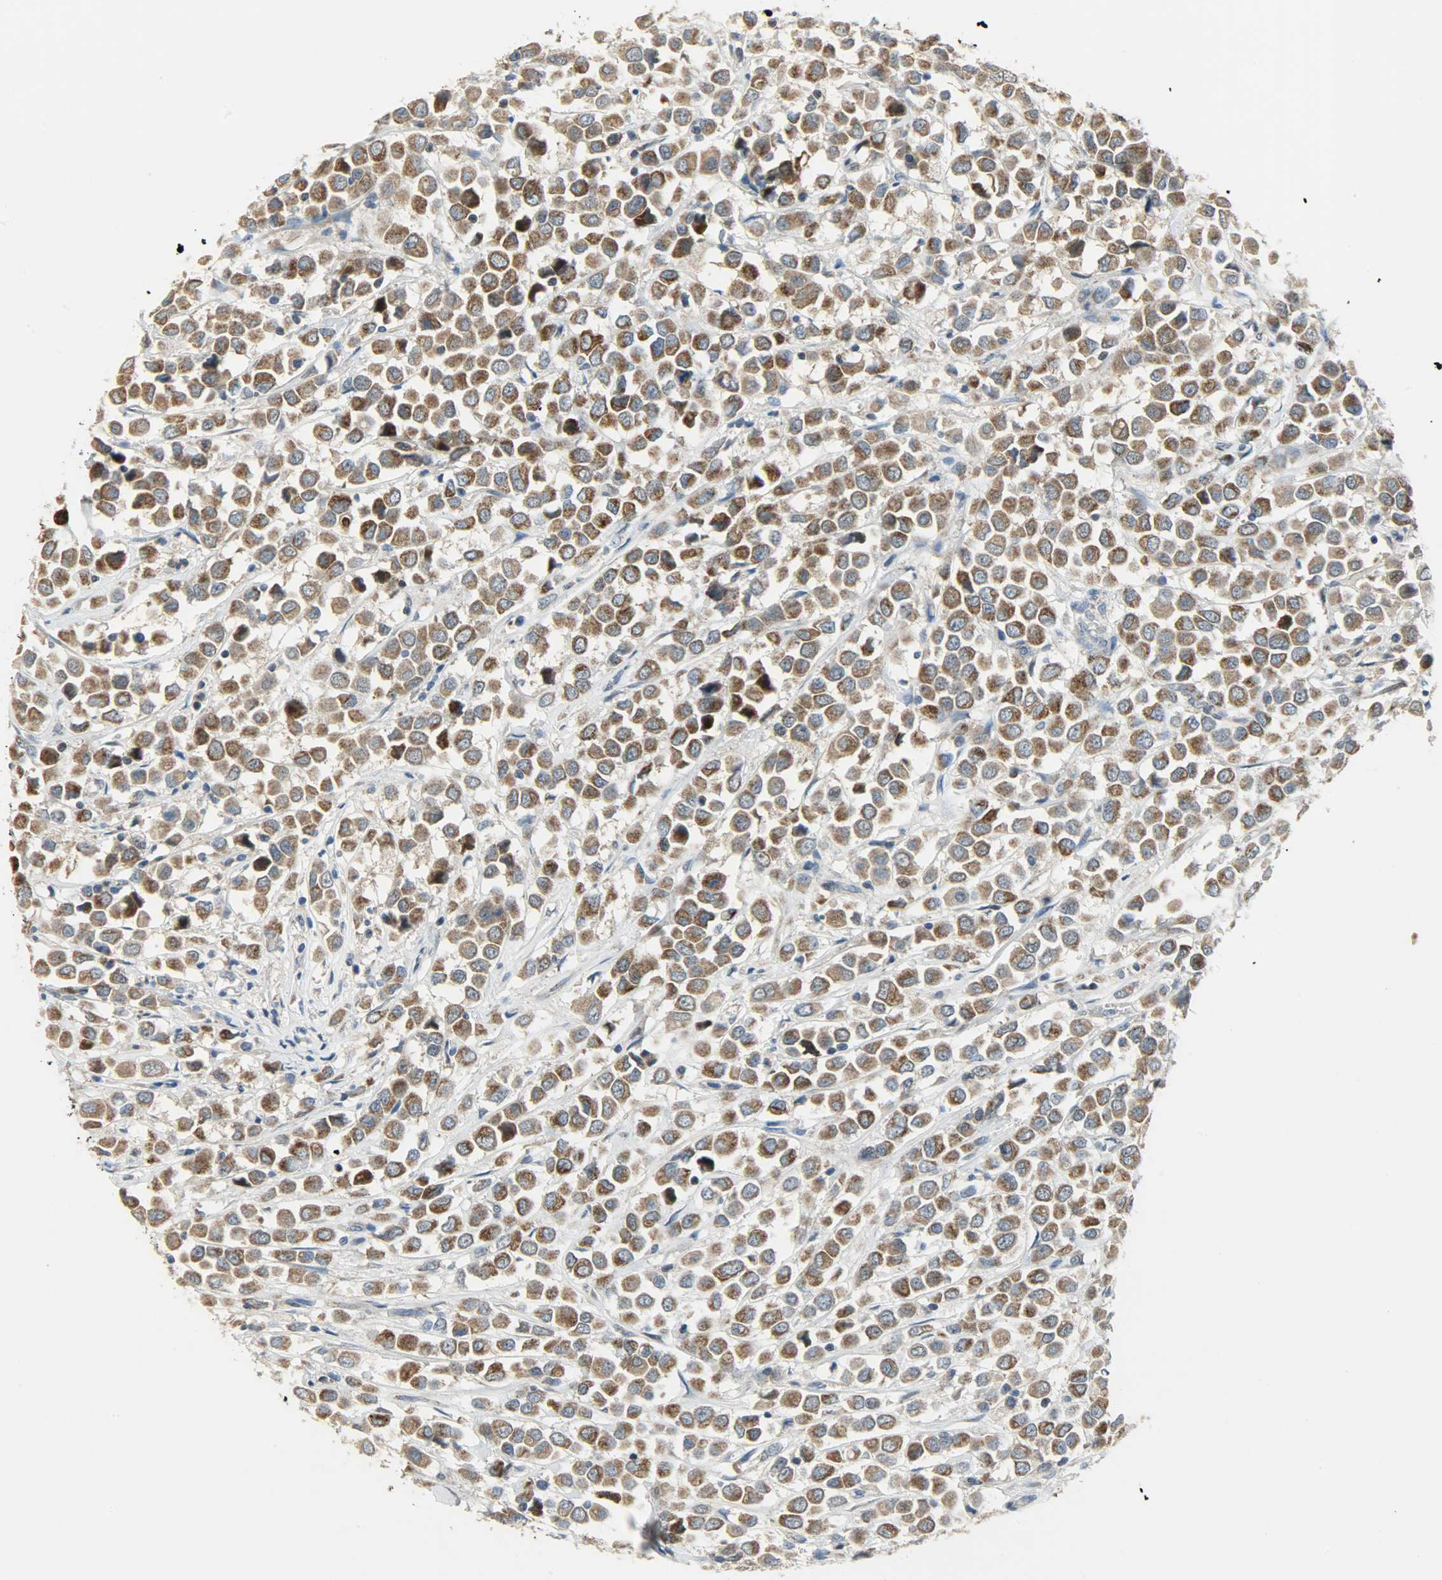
{"staining": {"intensity": "strong", "quantity": ">75%", "location": "cytoplasmic/membranous"}, "tissue": "breast cancer", "cell_type": "Tumor cells", "image_type": "cancer", "snomed": [{"axis": "morphology", "description": "Duct carcinoma"}, {"axis": "topography", "description": "Breast"}], "caption": "Breast cancer (infiltrating ductal carcinoma) tissue shows strong cytoplasmic/membranous positivity in approximately >75% of tumor cells (brown staining indicates protein expression, while blue staining denotes nuclei).", "gene": "PPP1R1B", "patient": {"sex": "female", "age": 61}}